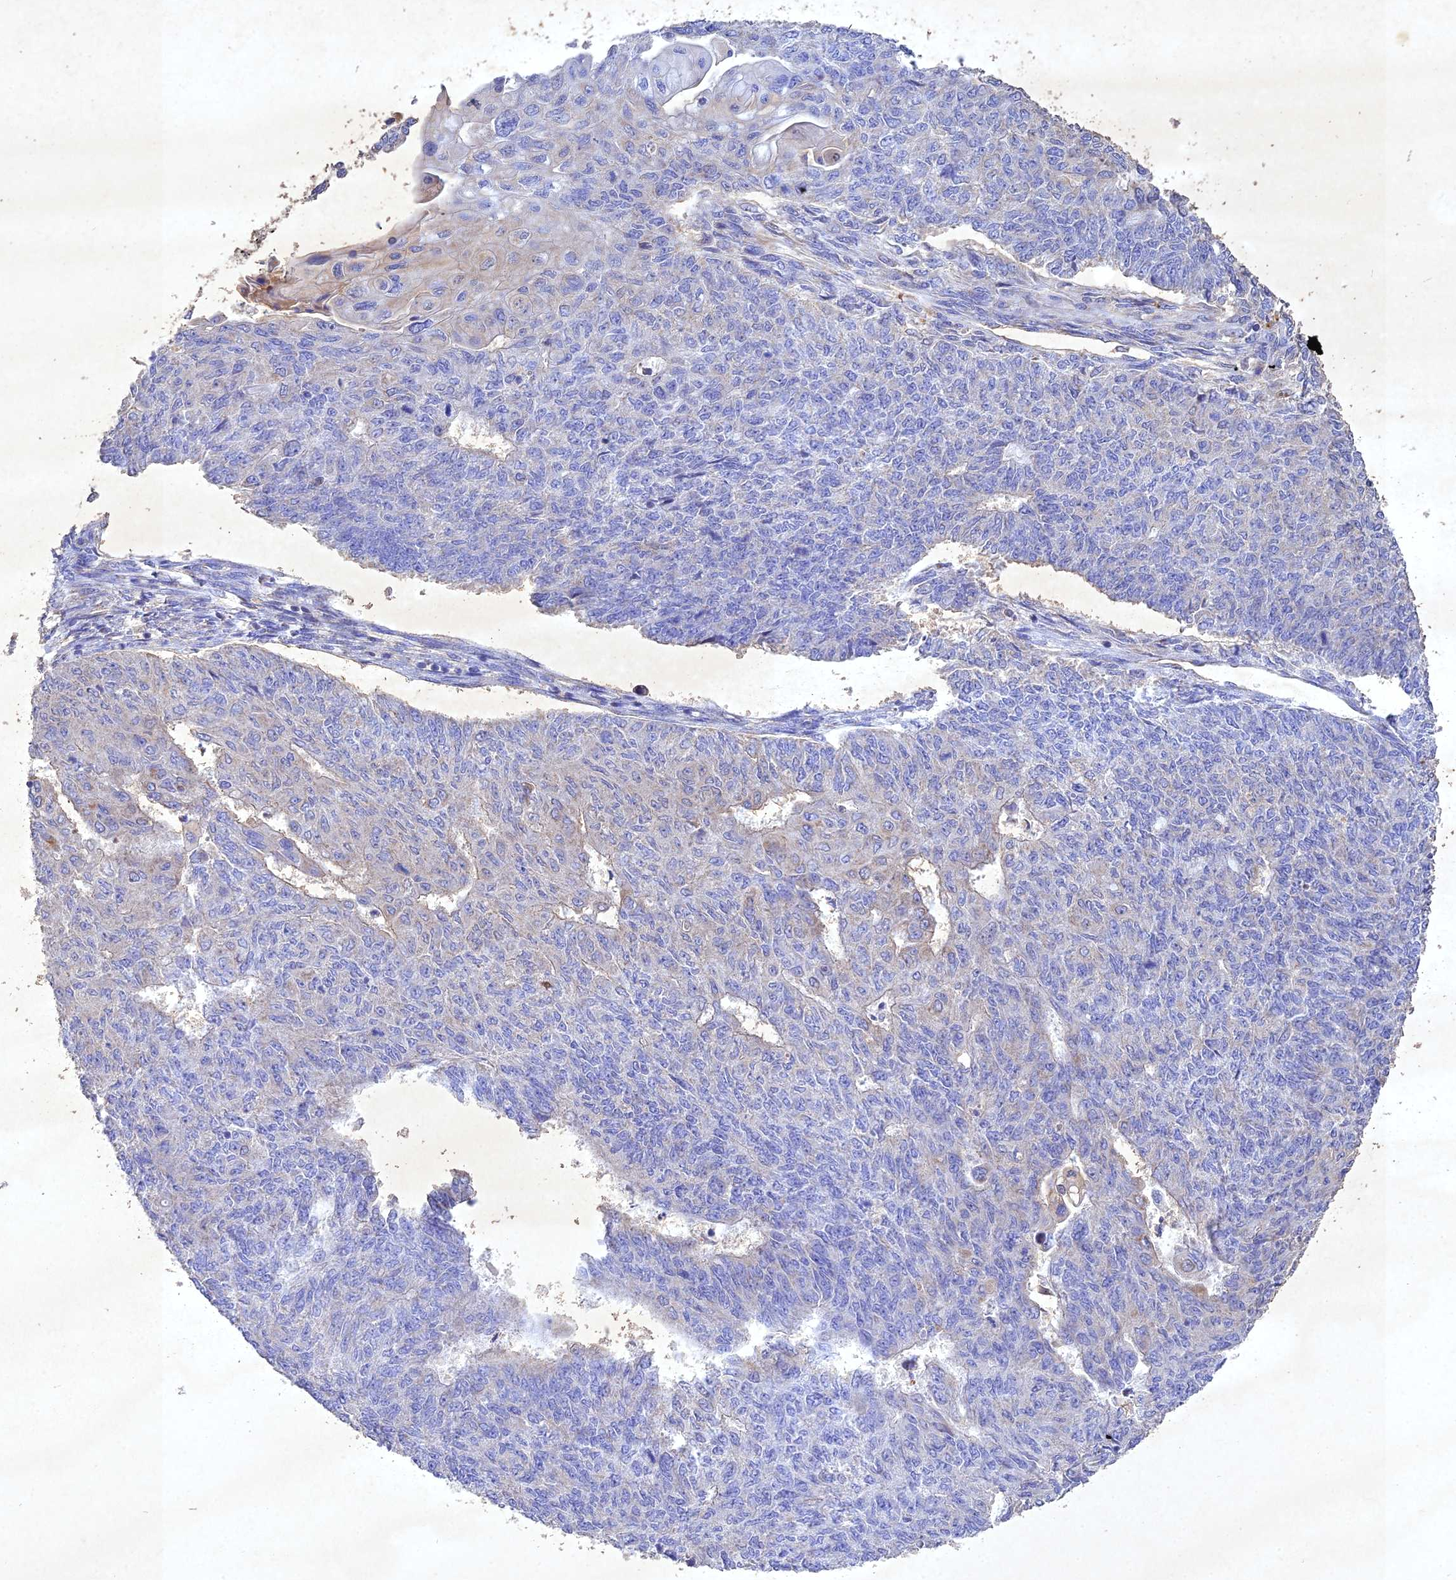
{"staining": {"intensity": "negative", "quantity": "none", "location": "none"}, "tissue": "endometrial cancer", "cell_type": "Tumor cells", "image_type": "cancer", "snomed": [{"axis": "morphology", "description": "Adenocarcinoma, NOS"}, {"axis": "topography", "description": "Endometrium"}], "caption": "Immunohistochemical staining of endometrial adenocarcinoma displays no significant expression in tumor cells.", "gene": "NDUFV1", "patient": {"sex": "female", "age": 32}}